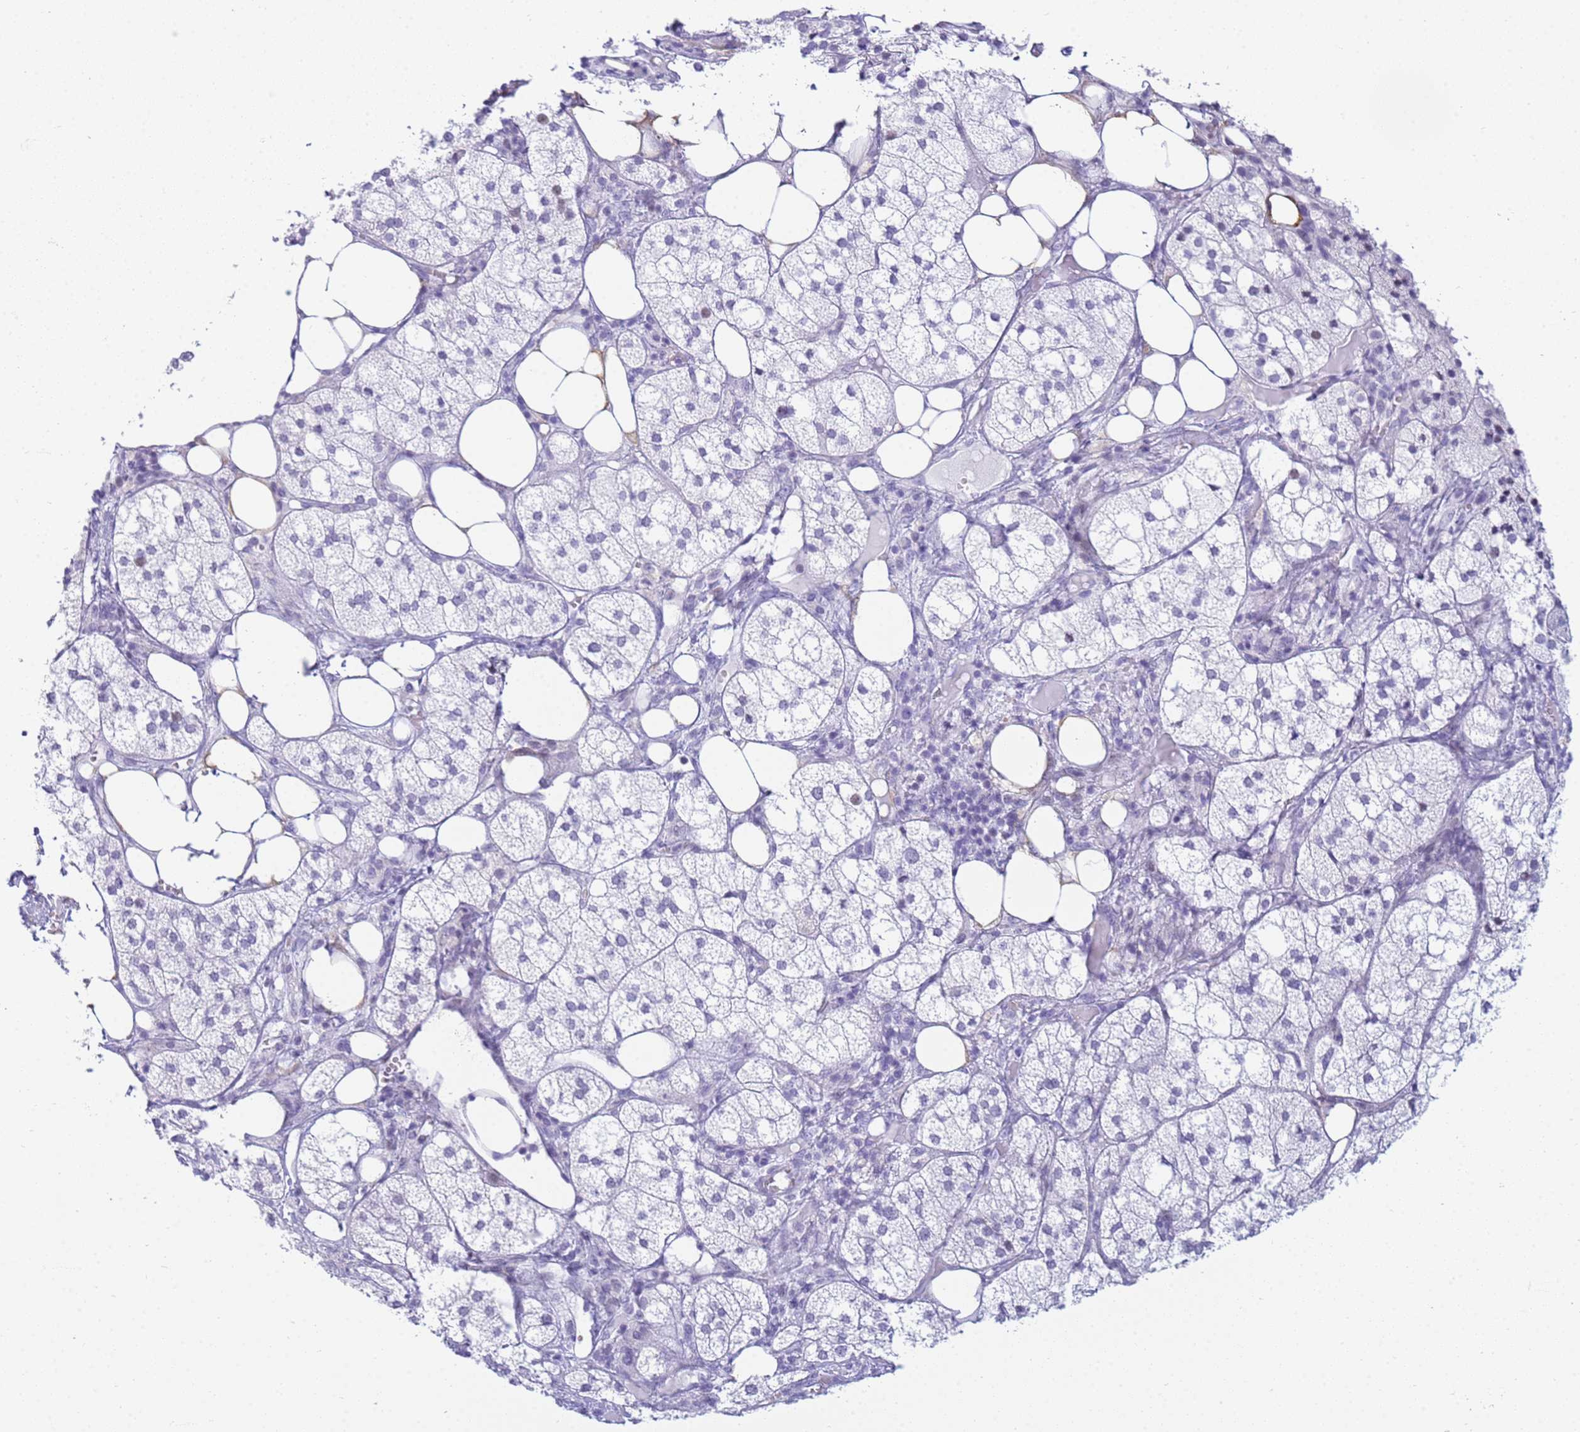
{"staining": {"intensity": "negative", "quantity": "none", "location": "none"}, "tissue": "adrenal gland", "cell_type": "Glandular cells", "image_type": "normal", "snomed": [{"axis": "morphology", "description": "Normal tissue, NOS"}, {"axis": "topography", "description": "Adrenal gland"}], "caption": "IHC photomicrograph of normal adrenal gland: human adrenal gland stained with DAB shows no significant protein expression in glandular cells.", "gene": "SNX20", "patient": {"sex": "female", "age": 61}}